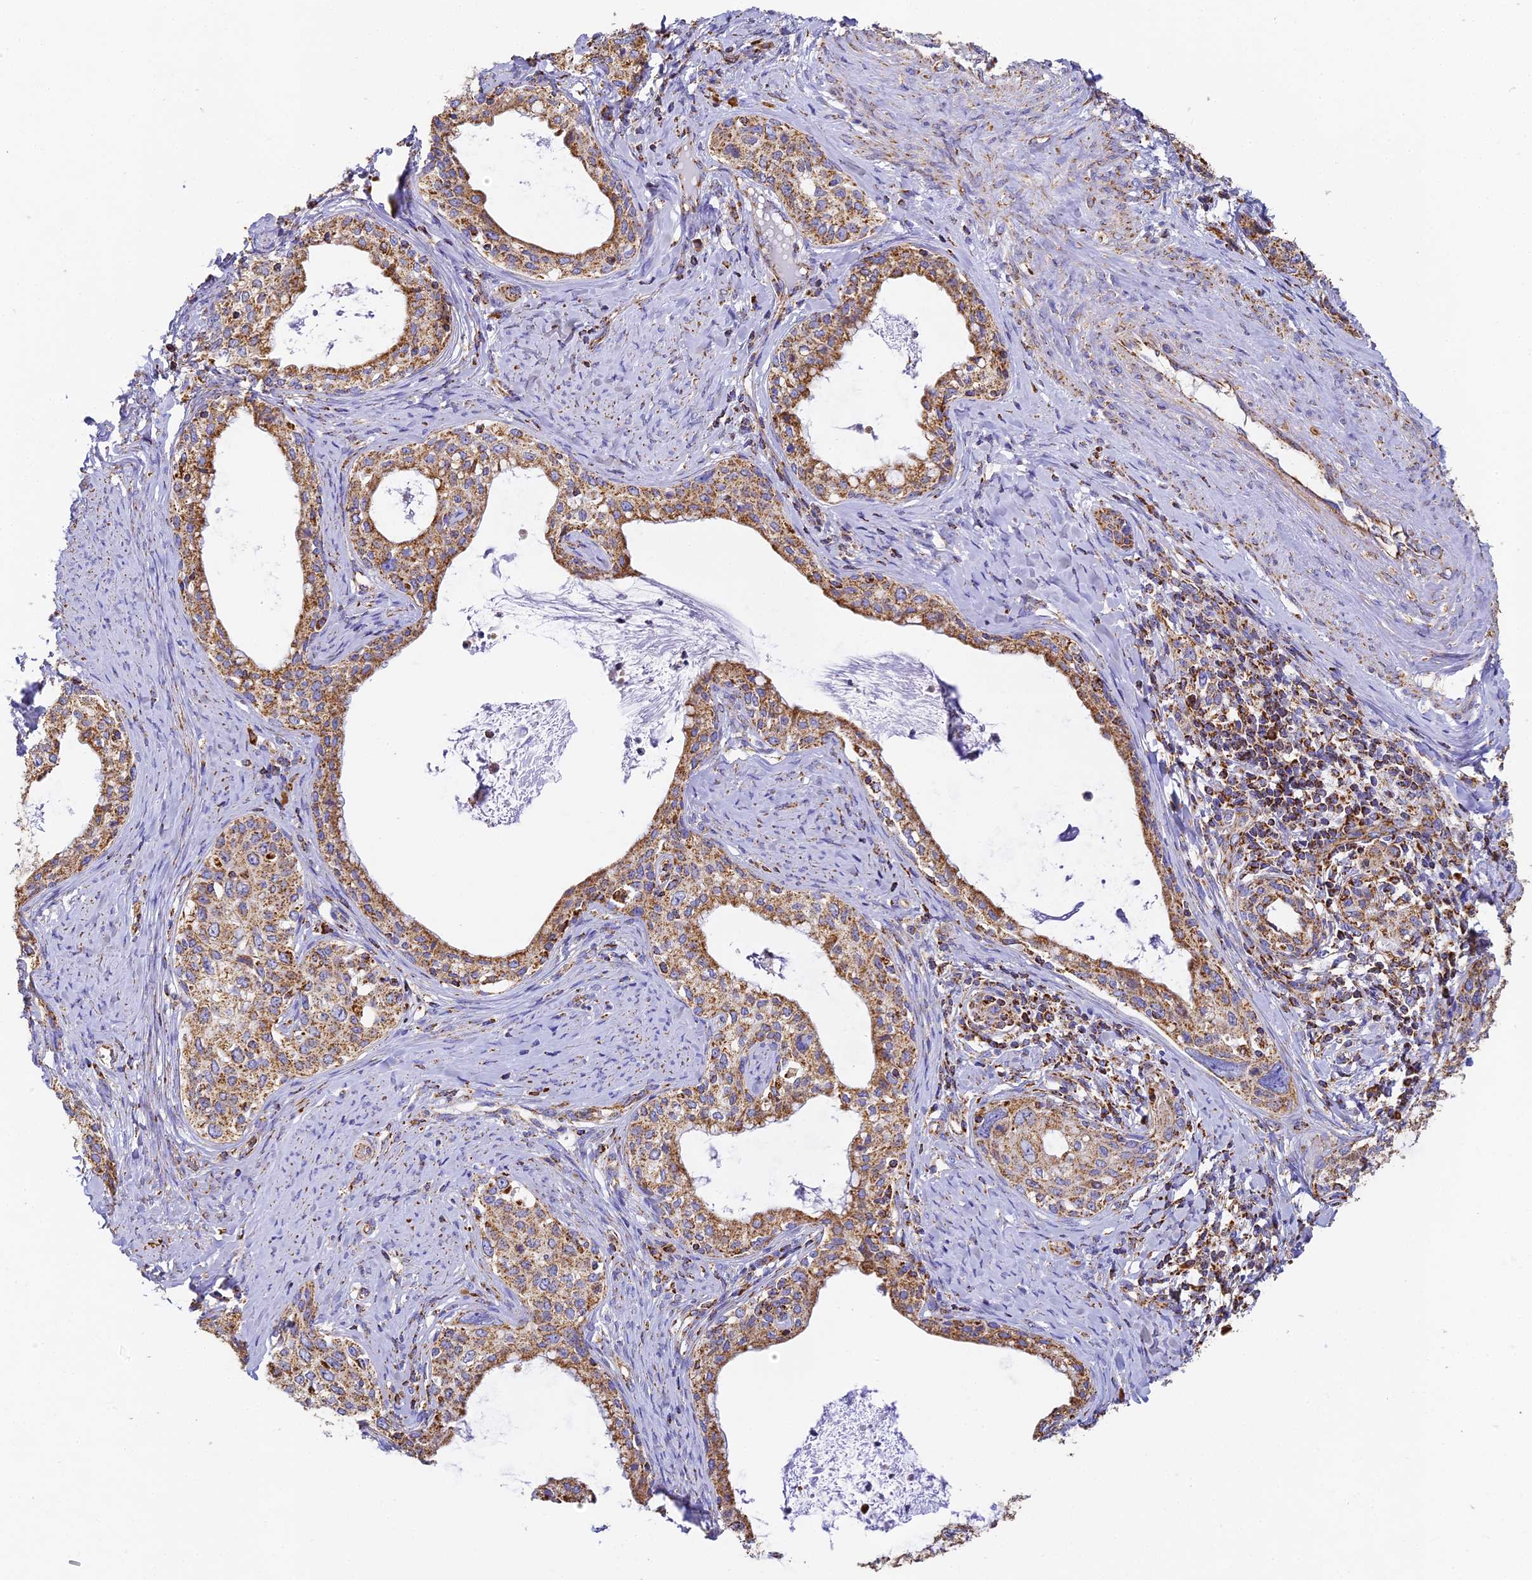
{"staining": {"intensity": "moderate", "quantity": ">75%", "location": "cytoplasmic/membranous"}, "tissue": "cervical cancer", "cell_type": "Tumor cells", "image_type": "cancer", "snomed": [{"axis": "morphology", "description": "Squamous cell carcinoma, NOS"}, {"axis": "morphology", "description": "Adenocarcinoma, NOS"}, {"axis": "topography", "description": "Cervix"}], "caption": "Immunohistochemical staining of human cervical cancer shows medium levels of moderate cytoplasmic/membranous protein positivity in approximately >75% of tumor cells.", "gene": "COX6C", "patient": {"sex": "female", "age": 52}}